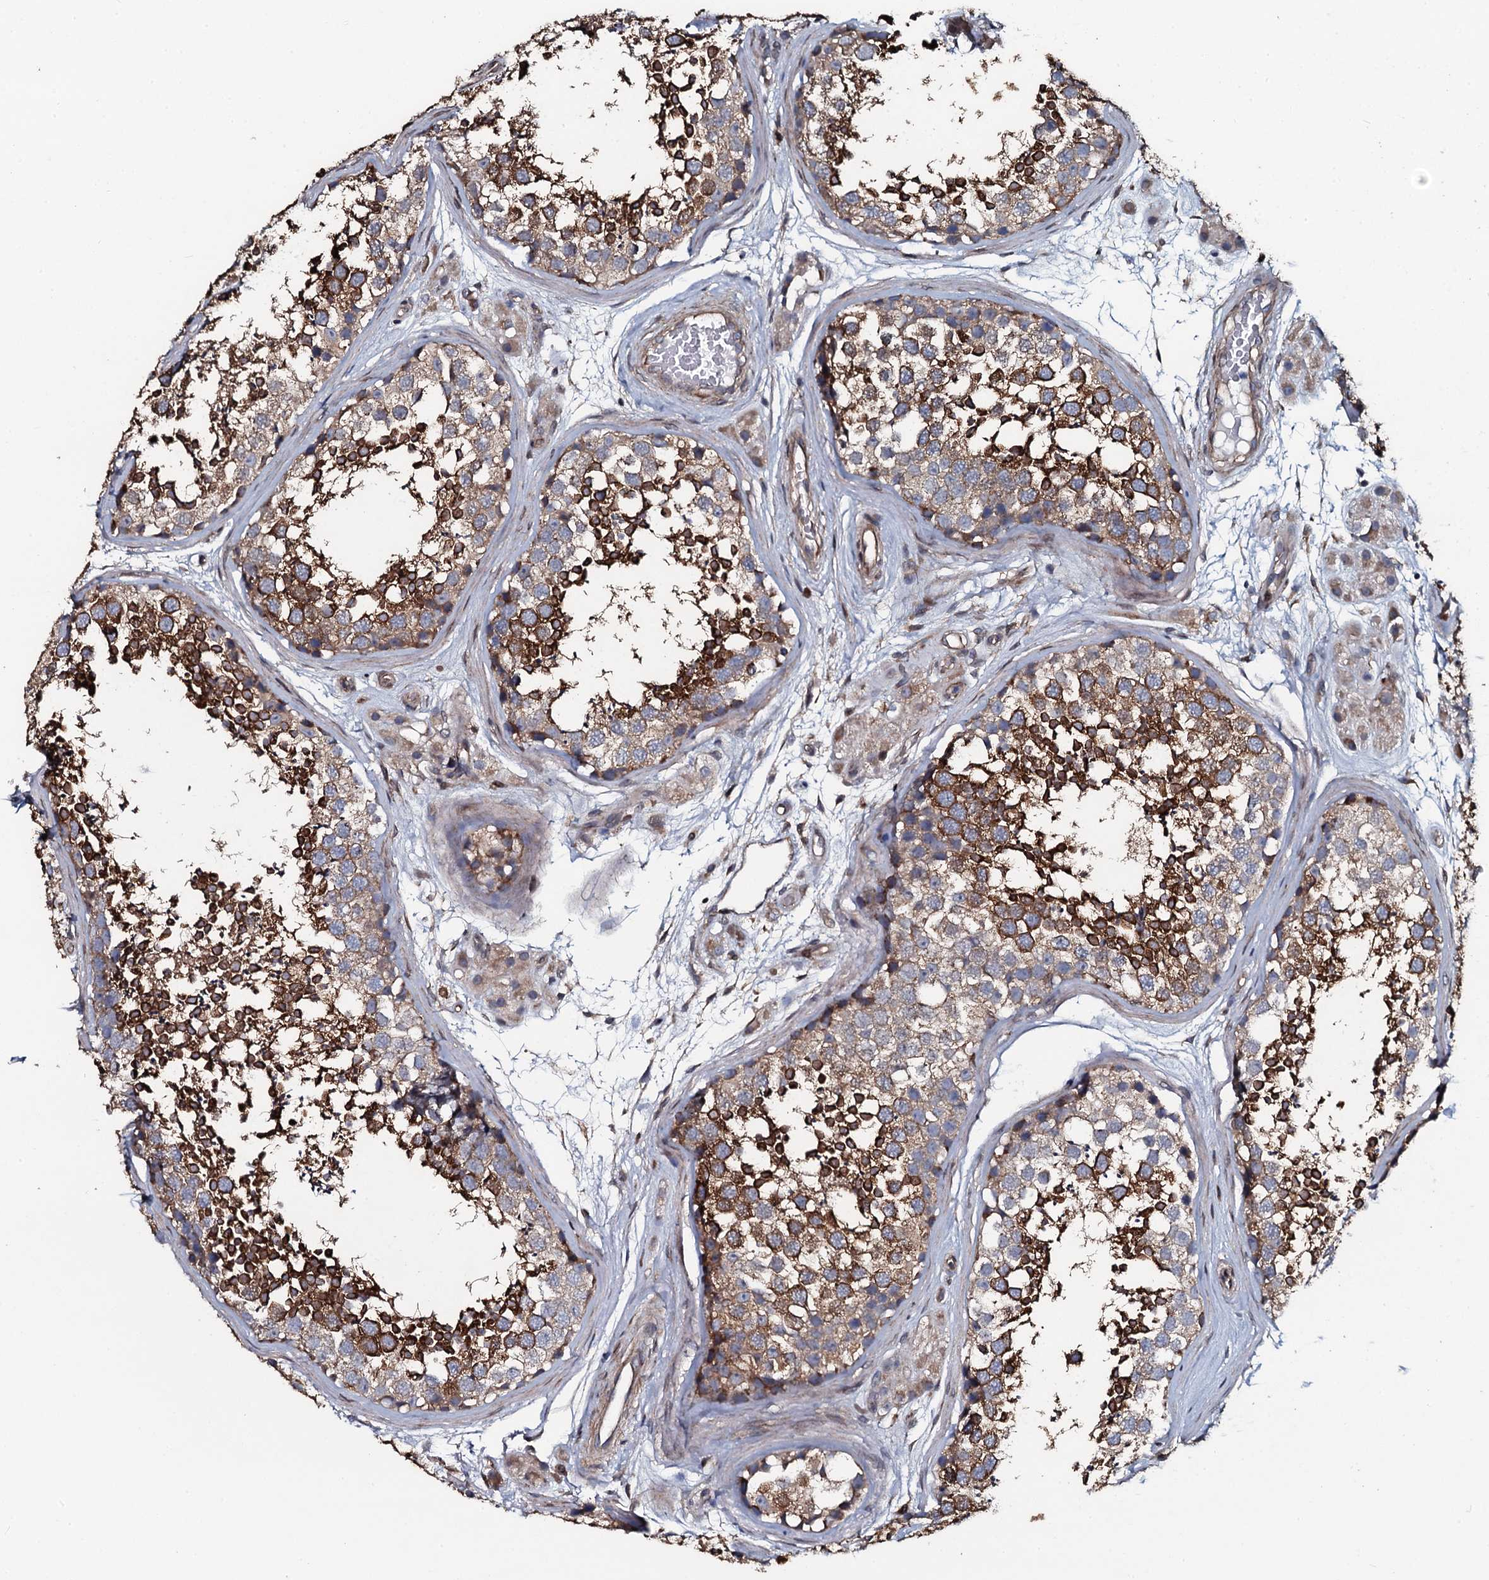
{"staining": {"intensity": "strong", "quantity": "25%-75%", "location": "cytoplasmic/membranous"}, "tissue": "testis", "cell_type": "Cells in seminiferous ducts", "image_type": "normal", "snomed": [{"axis": "morphology", "description": "Normal tissue, NOS"}, {"axis": "topography", "description": "Testis"}], "caption": "This image reveals immunohistochemistry staining of normal human testis, with high strong cytoplasmic/membranous staining in approximately 25%-75% of cells in seminiferous ducts.", "gene": "KCTD4", "patient": {"sex": "male", "age": 56}}